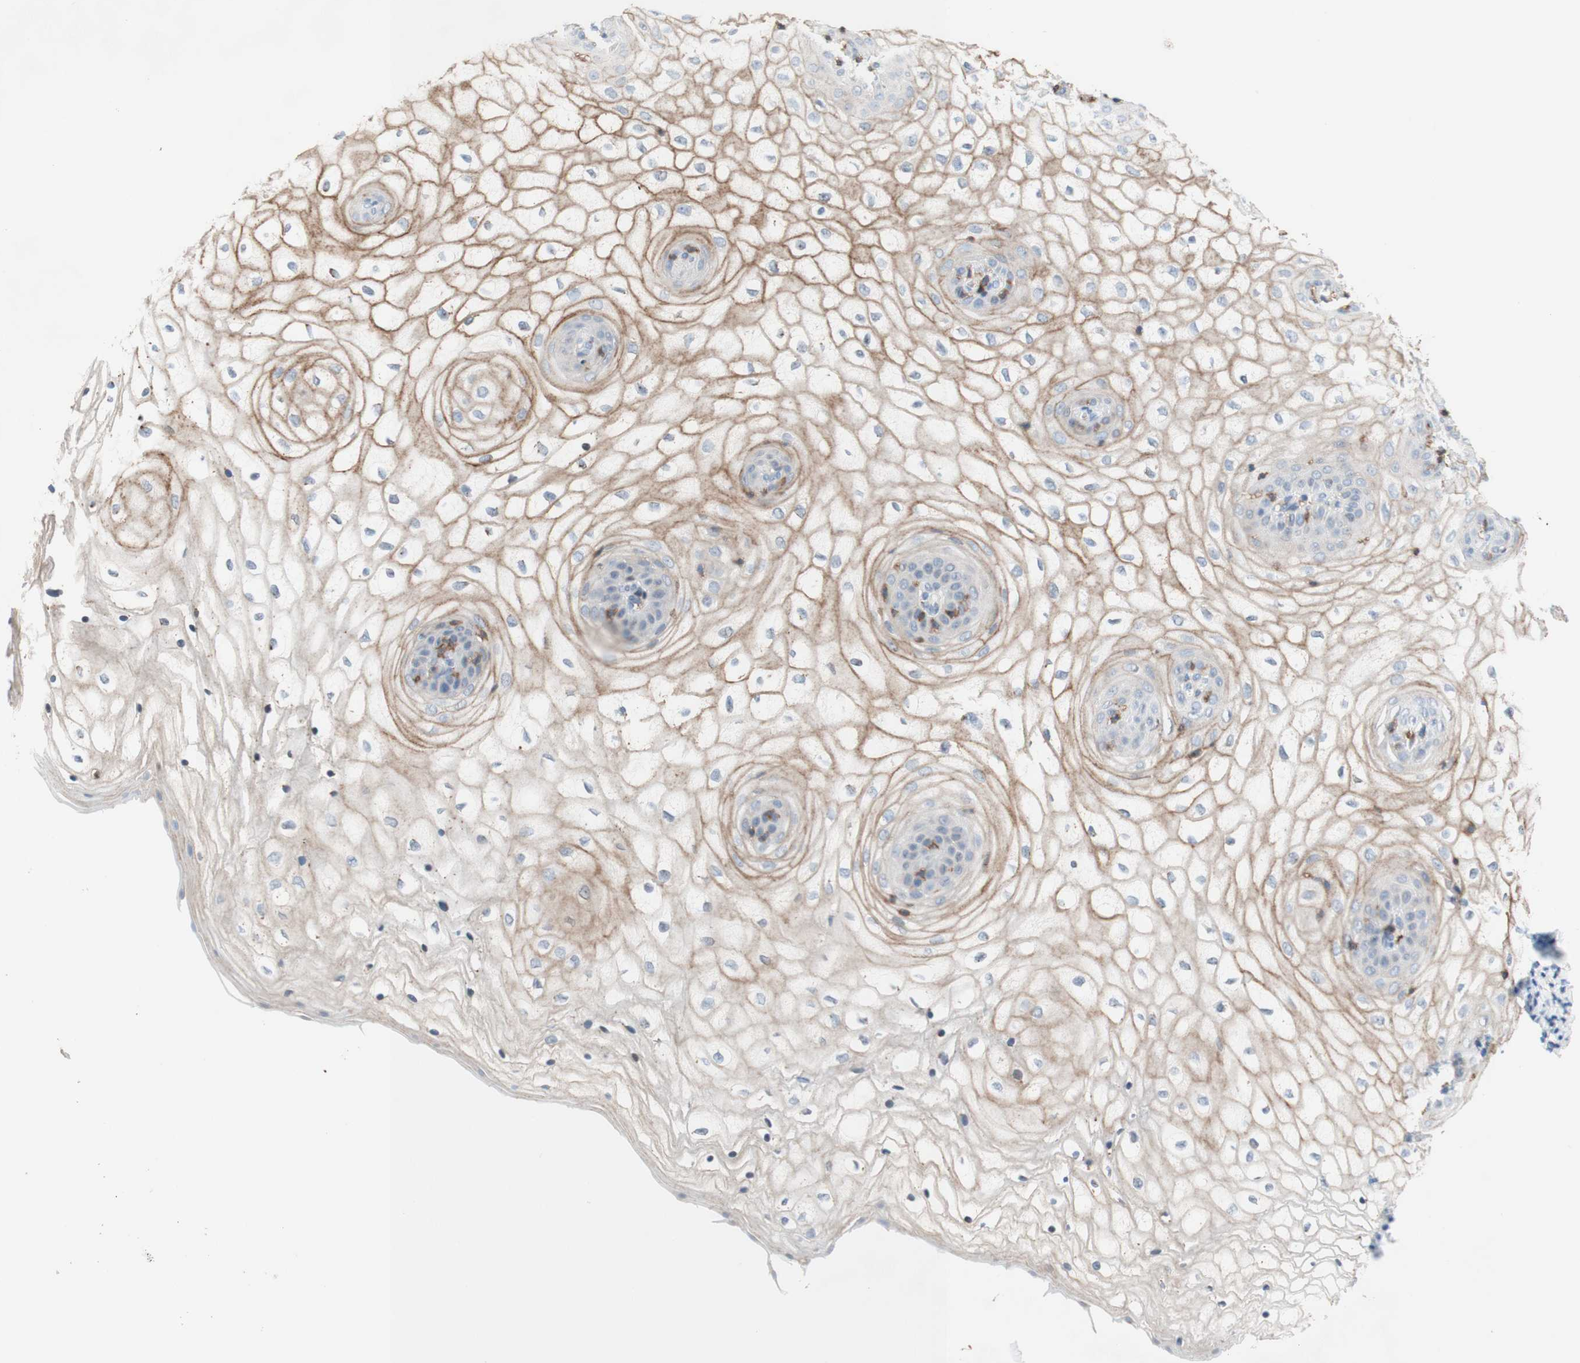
{"staining": {"intensity": "weak", "quantity": "25%-75%", "location": "cytoplasmic/membranous"}, "tissue": "vagina", "cell_type": "Squamous epithelial cells", "image_type": "normal", "snomed": [{"axis": "morphology", "description": "Normal tissue, NOS"}, {"axis": "topography", "description": "Vagina"}], "caption": "Benign vagina shows weak cytoplasmic/membranous positivity in about 25%-75% of squamous epithelial cells (Brightfield microscopy of DAB IHC at high magnification)..", "gene": "SPINK6", "patient": {"sex": "female", "age": 34}}